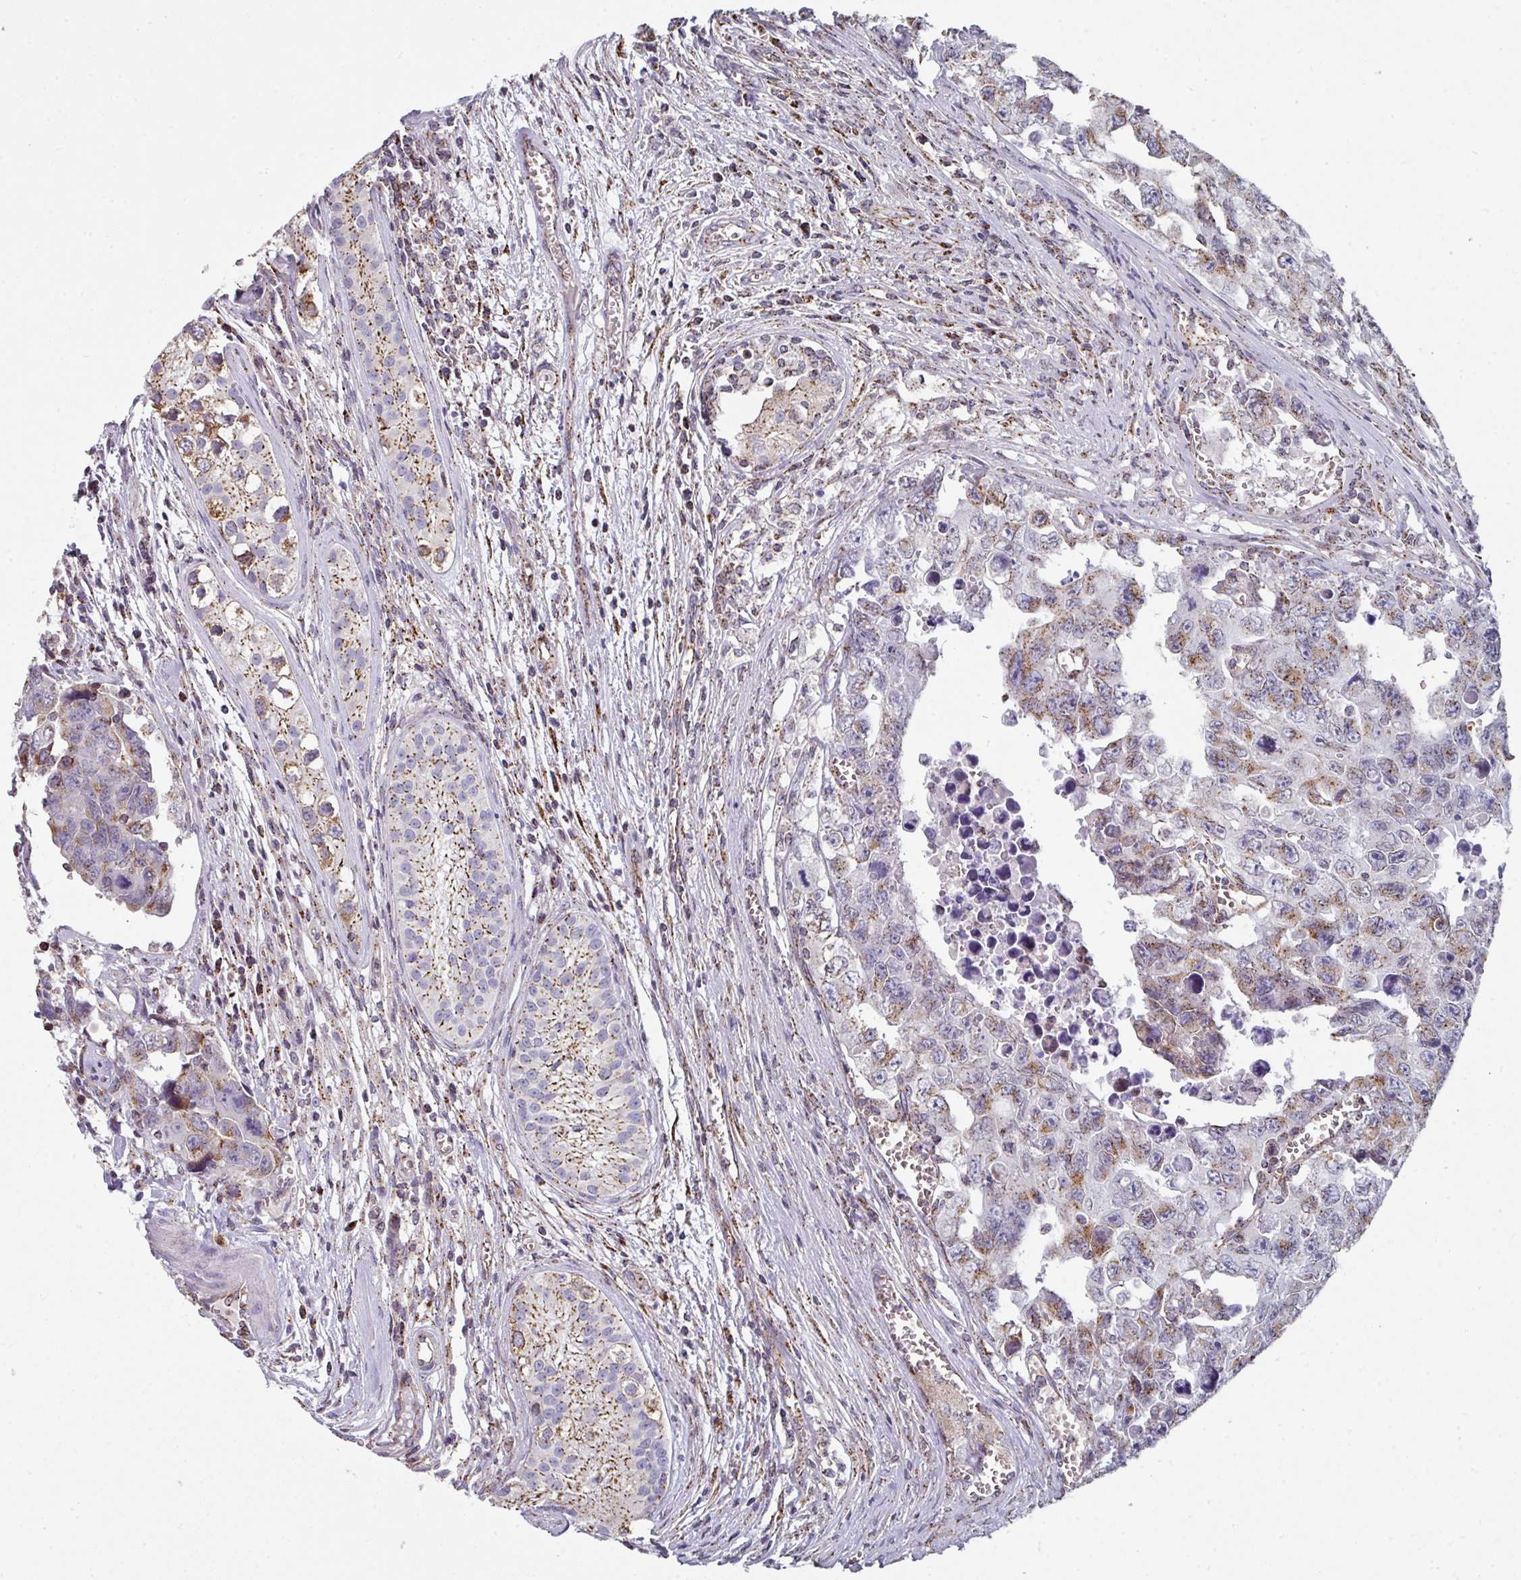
{"staining": {"intensity": "moderate", "quantity": "25%-75%", "location": "cytoplasmic/membranous"}, "tissue": "testis cancer", "cell_type": "Tumor cells", "image_type": "cancer", "snomed": [{"axis": "morphology", "description": "Carcinoma, Embryonal, NOS"}, {"axis": "topography", "description": "Testis"}], "caption": "Embryonal carcinoma (testis) stained for a protein (brown) displays moderate cytoplasmic/membranous positive expression in about 25%-75% of tumor cells.", "gene": "CCDC85B", "patient": {"sex": "male", "age": 24}}